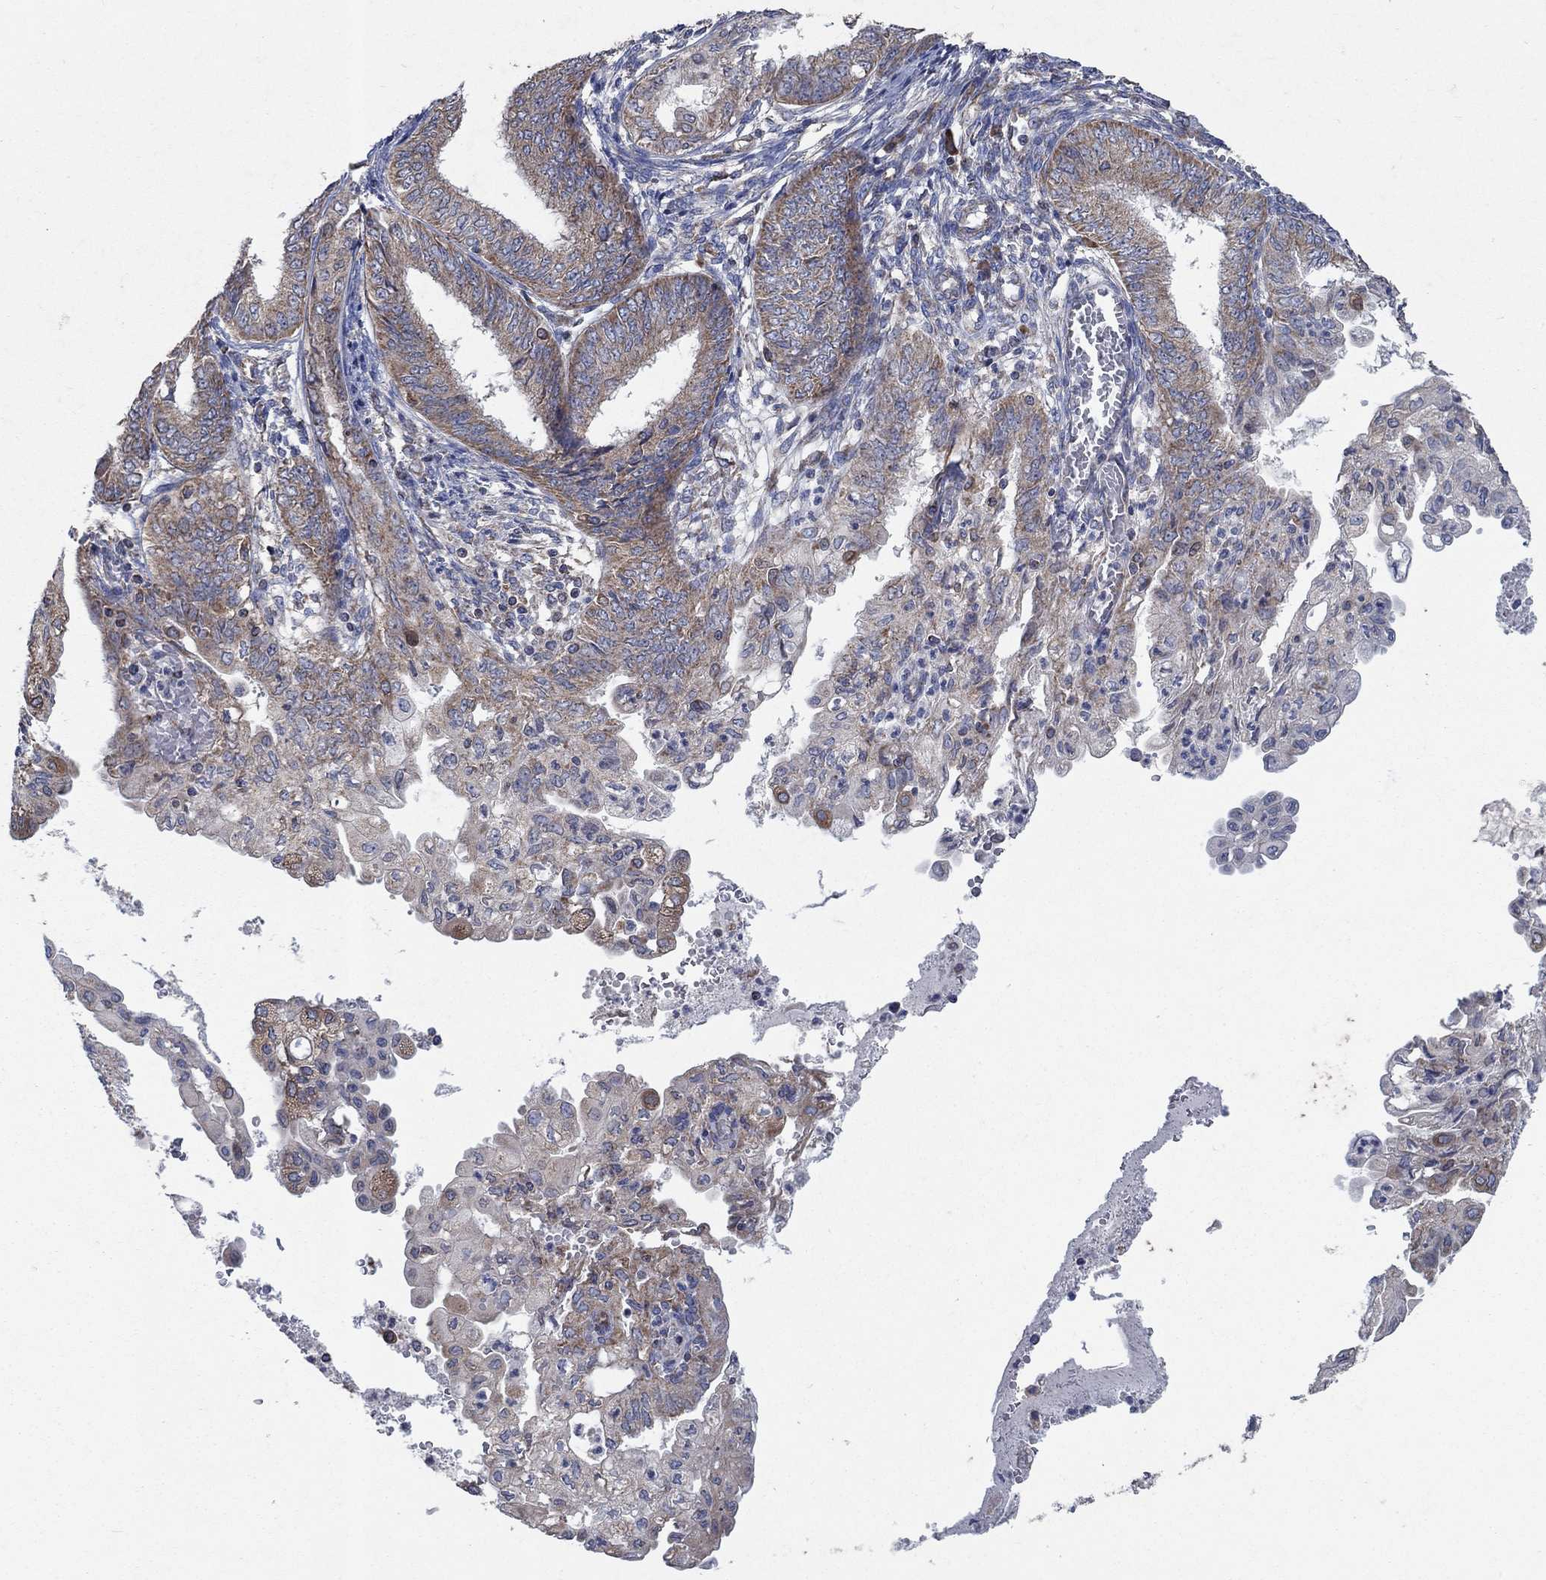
{"staining": {"intensity": "moderate", "quantity": "<25%", "location": "cytoplasmic/membranous"}, "tissue": "endometrial cancer", "cell_type": "Tumor cells", "image_type": "cancer", "snomed": [{"axis": "morphology", "description": "Adenocarcinoma, NOS"}, {"axis": "topography", "description": "Endometrium"}], "caption": "IHC image of neoplastic tissue: human endometrial cancer (adenocarcinoma) stained using IHC displays low levels of moderate protein expression localized specifically in the cytoplasmic/membranous of tumor cells, appearing as a cytoplasmic/membranous brown color.", "gene": "NCEH1", "patient": {"sex": "female", "age": 68}}